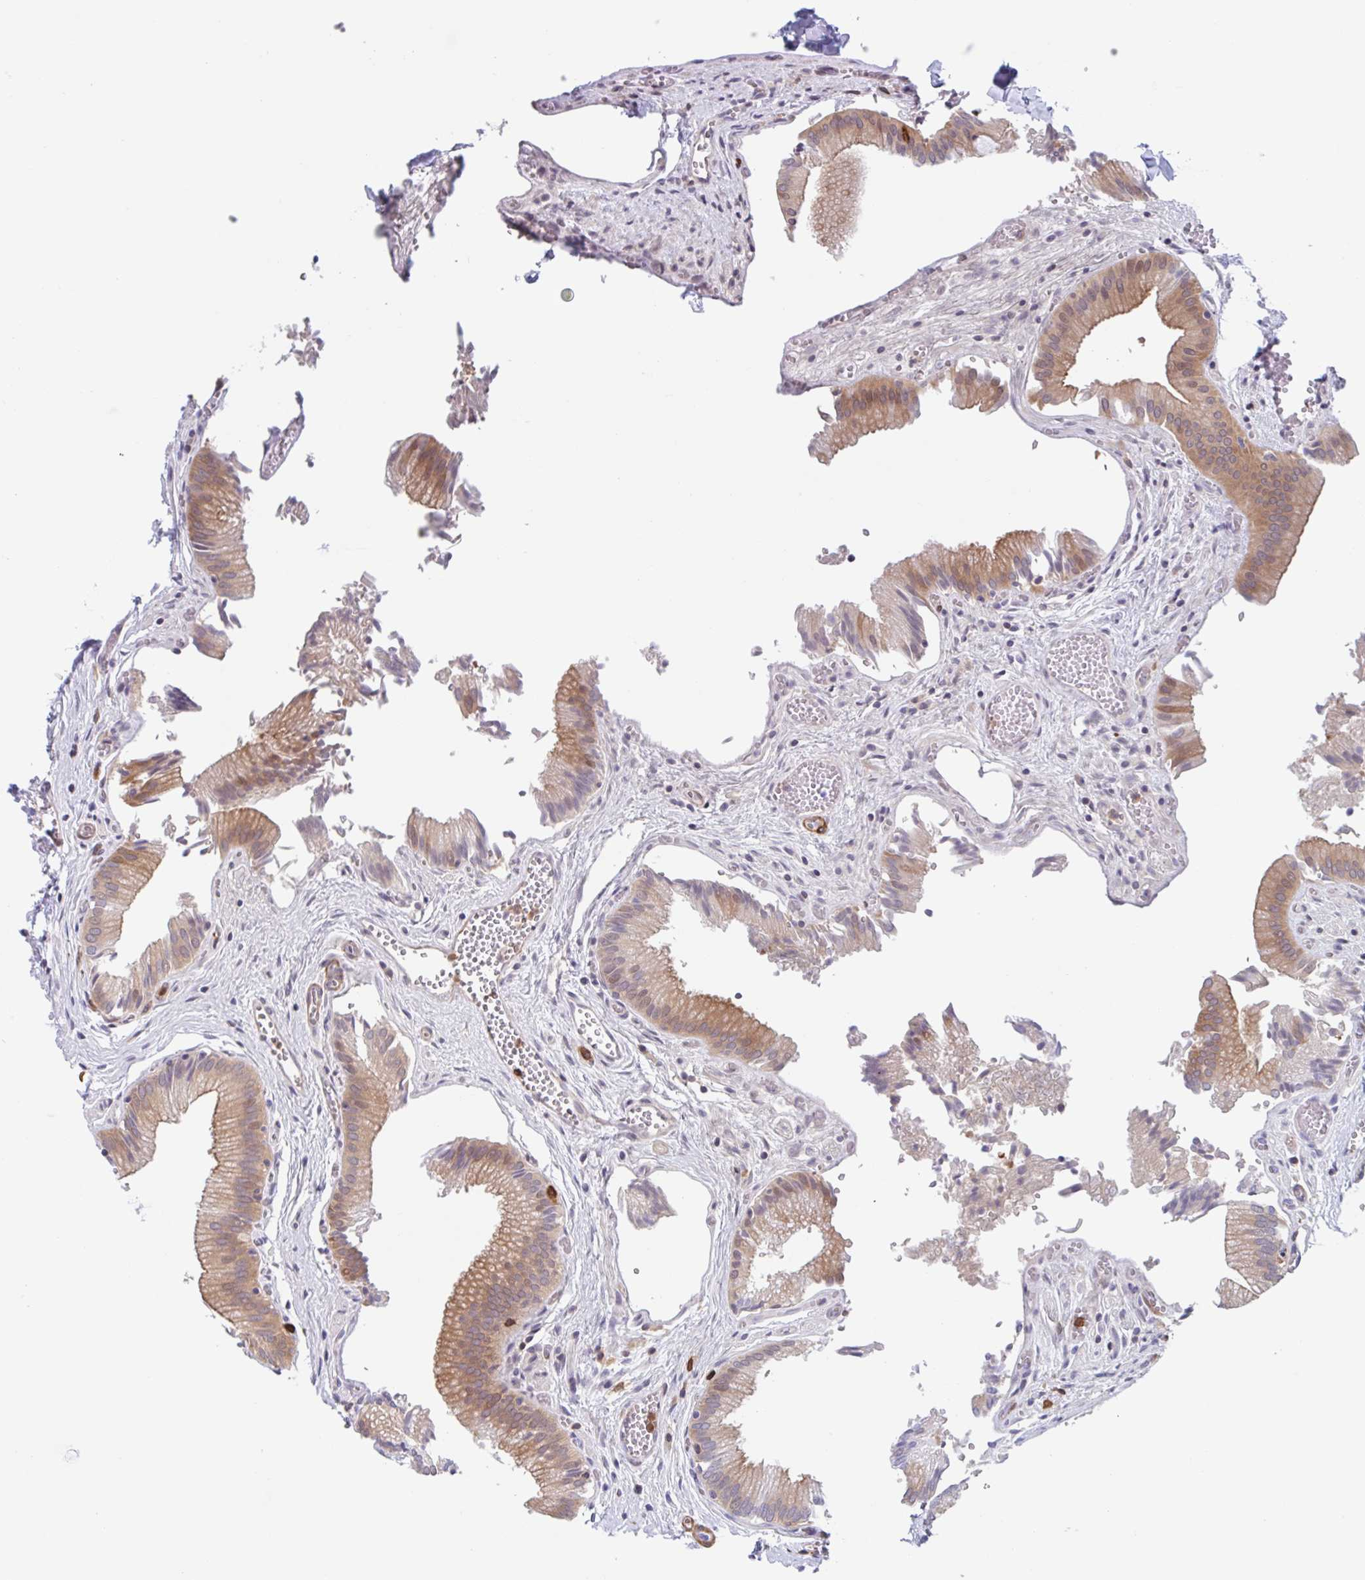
{"staining": {"intensity": "moderate", "quantity": ">75%", "location": "cytoplasmic/membranous"}, "tissue": "gallbladder", "cell_type": "Glandular cells", "image_type": "normal", "snomed": [{"axis": "morphology", "description": "Normal tissue, NOS"}, {"axis": "topography", "description": "Gallbladder"}], "caption": "An image of human gallbladder stained for a protein displays moderate cytoplasmic/membranous brown staining in glandular cells.", "gene": "EFHD1", "patient": {"sex": "male", "age": 17}}